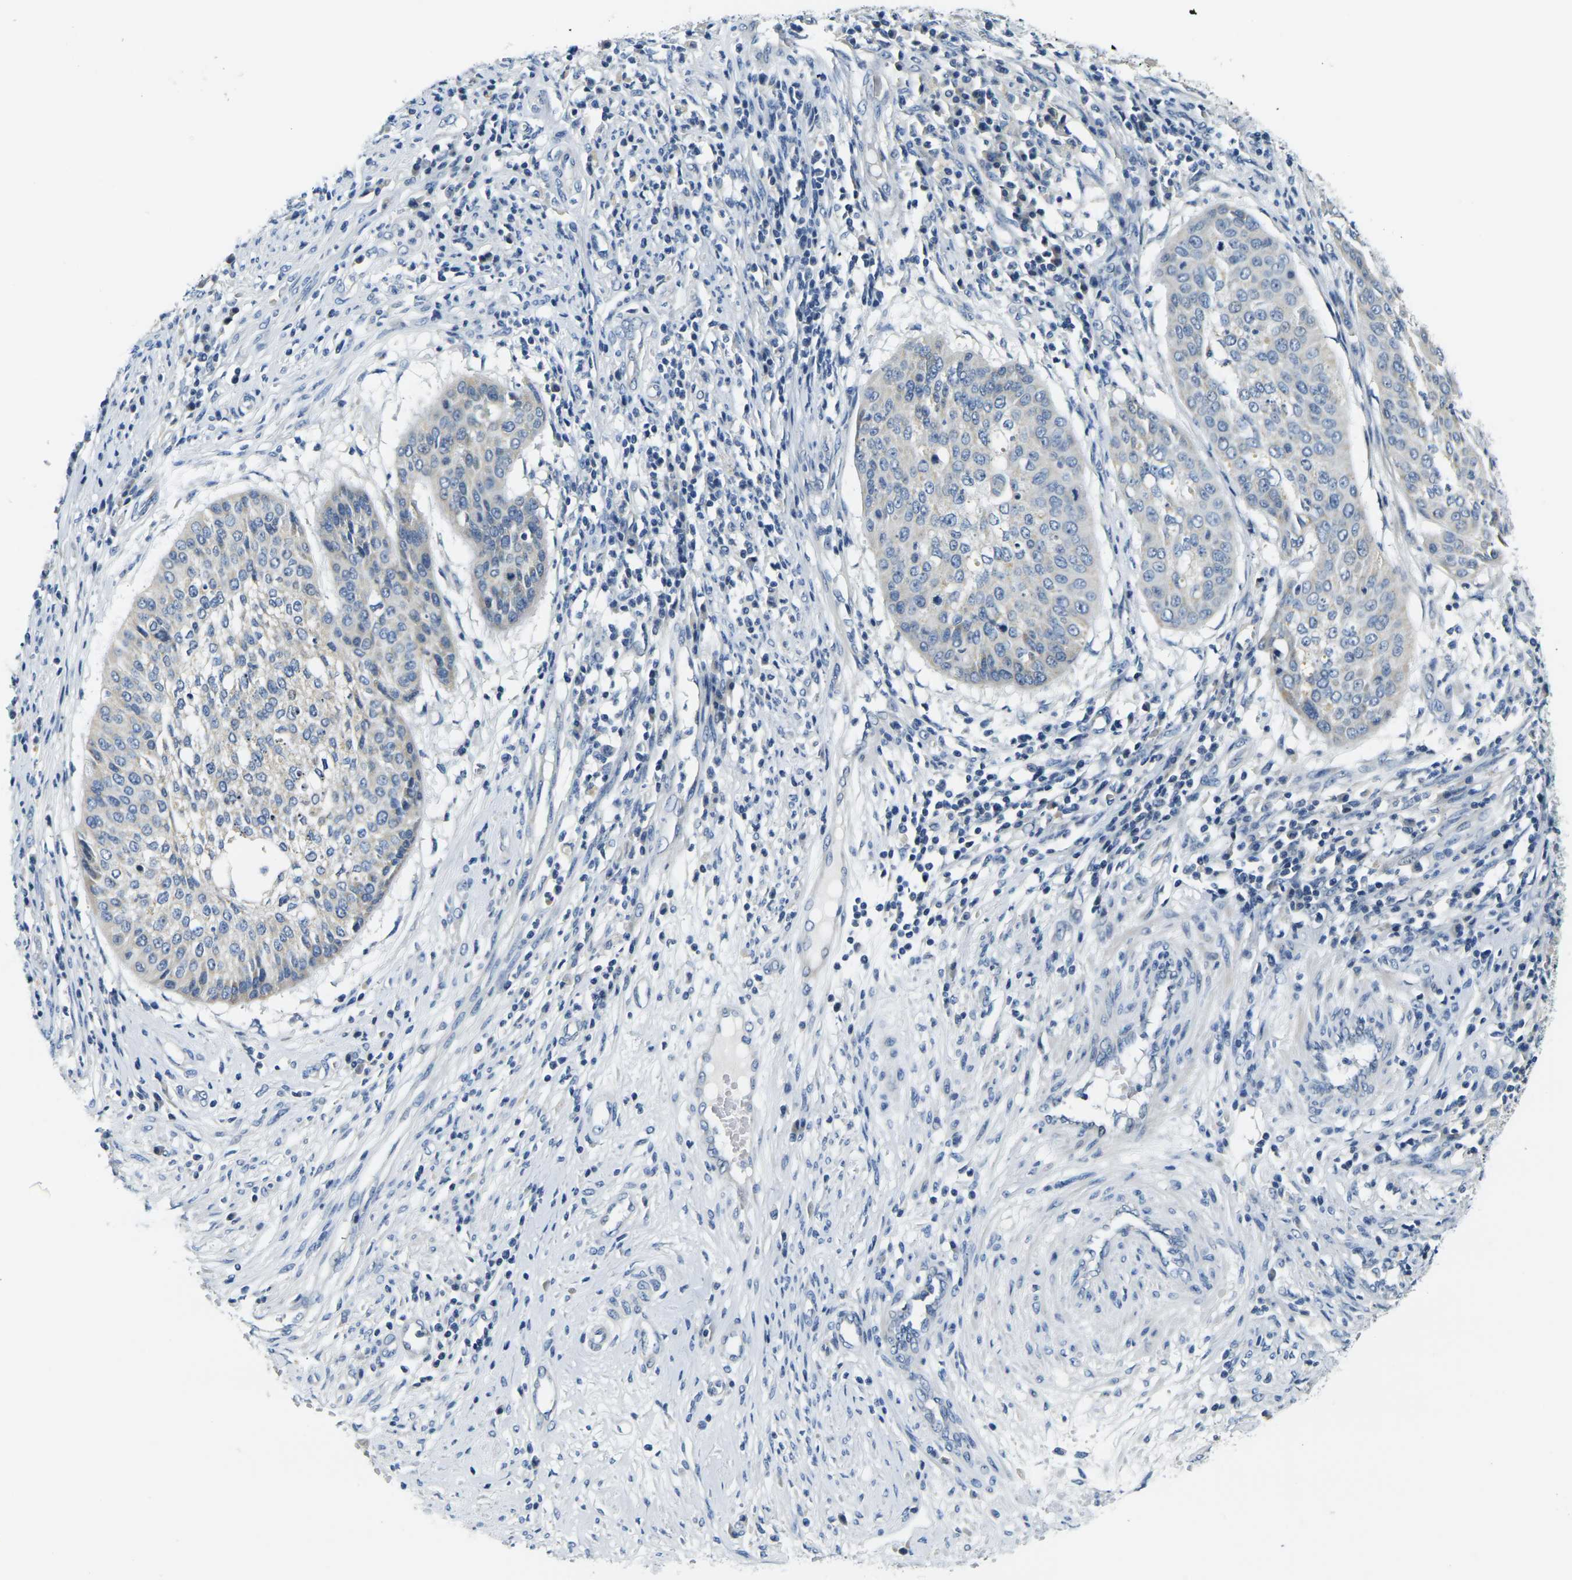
{"staining": {"intensity": "negative", "quantity": "none", "location": "none"}, "tissue": "cervical cancer", "cell_type": "Tumor cells", "image_type": "cancer", "snomed": [{"axis": "morphology", "description": "Normal tissue, NOS"}, {"axis": "morphology", "description": "Squamous cell carcinoma, NOS"}, {"axis": "topography", "description": "Cervix"}], "caption": "Micrograph shows no significant protein expression in tumor cells of cervical cancer. (Stains: DAB IHC with hematoxylin counter stain, Microscopy: brightfield microscopy at high magnification).", "gene": "SHISAL2B", "patient": {"sex": "female", "age": 39}}